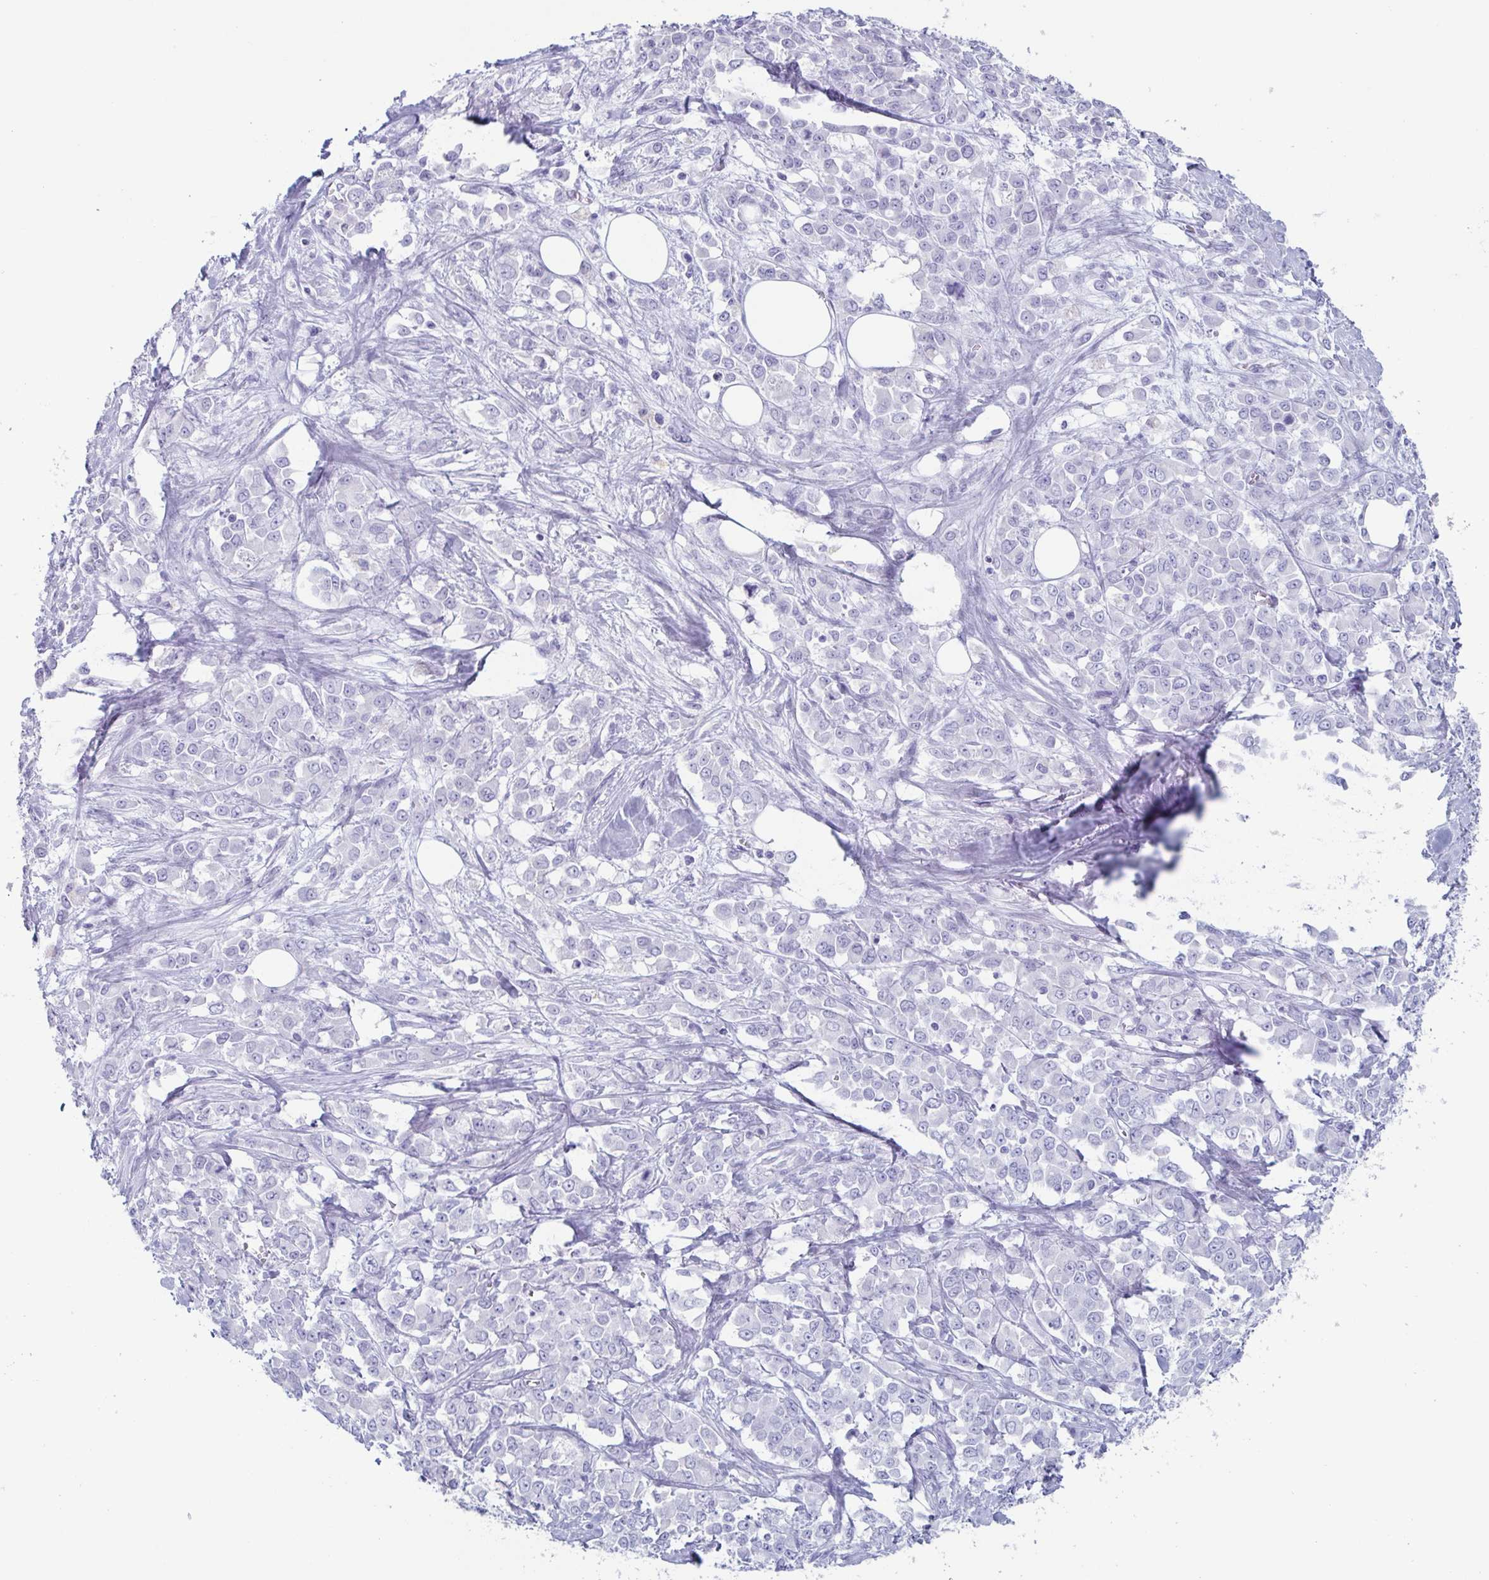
{"staining": {"intensity": "negative", "quantity": "none", "location": "none"}, "tissue": "stomach cancer", "cell_type": "Tumor cells", "image_type": "cancer", "snomed": [{"axis": "morphology", "description": "Adenocarcinoma, NOS"}, {"axis": "topography", "description": "Stomach"}], "caption": "This is an immunohistochemistry (IHC) image of stomach cancer (adenocarcinoma). There is no expression in tumor cells.", "gene": "BPI", "patient": {"sex": "female", "age": 76}}